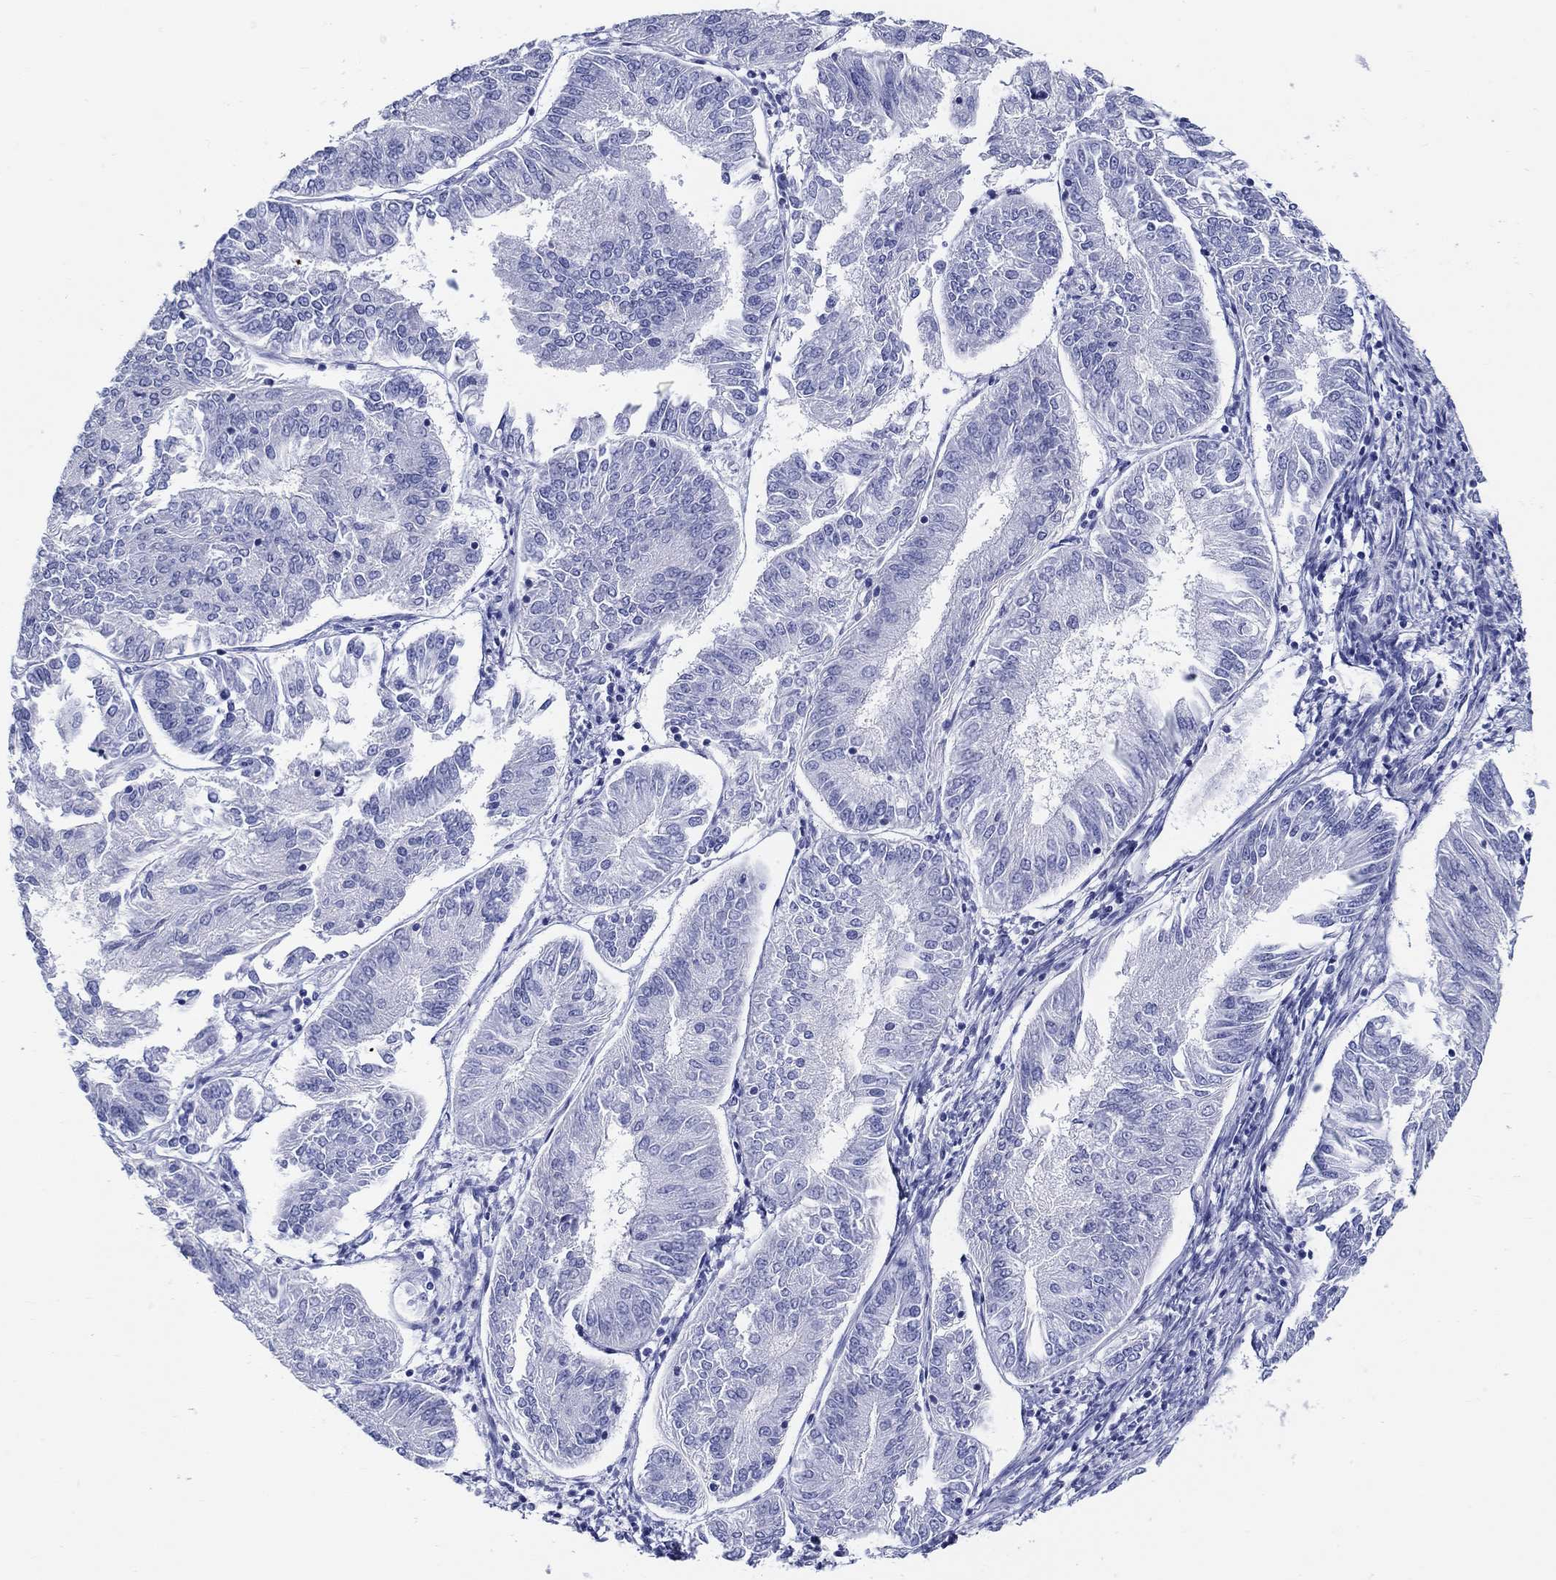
{"staining": {"intensity": "negative", "quantity": "none", "location": "none"}, "tissue": "endometrial cancer", "cell_type": "Tumor cells", "image_type": "cancer", "snomed": [{"axis": "morphology", "description": "Adenocarcinoma, NOS"}, {"axis": "topography", "description": "Endometrium"}], "caption": "Immunohistochemistry micrograph of endometrial cancer stained for a protein (brown), which reveals no expression in tumor cells.", "gene": "CRYGS", "patient": {"sex": "female", "age": 58}}